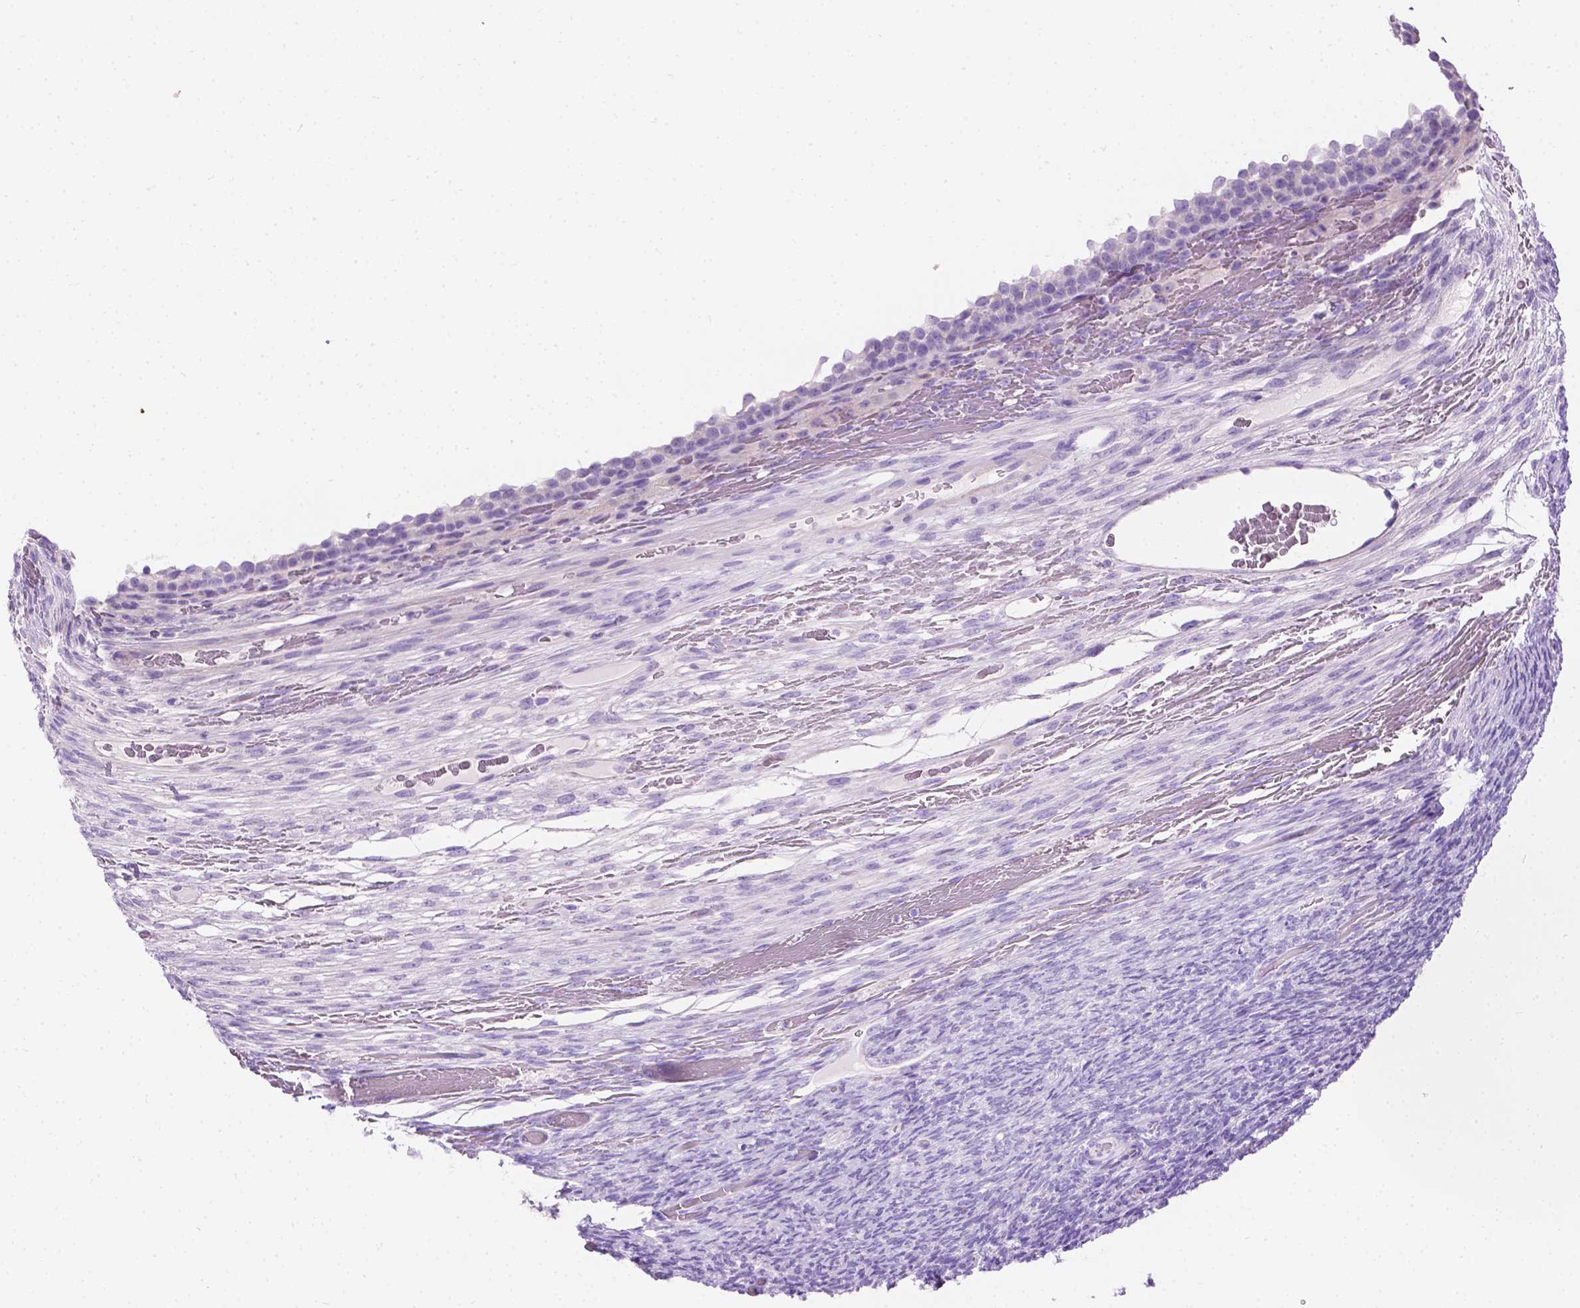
{"staining": {"intensity": "negative", "quantity": "none", "location": "none"}, "tissue": "ovary", "cell_type": "Follicle cells", "image_type": "normal", "snomed": [{"axis": "morphology", "description": "Normal tissue, NOS"}, {"axis": "topography", "description": "Ovary"}], "caption": "Immunohistochemistry of normal human ovary exhibits no expression in follicle cells.", "gene": "GNAO1", "patient": {"sex": "female", "age": 34}}